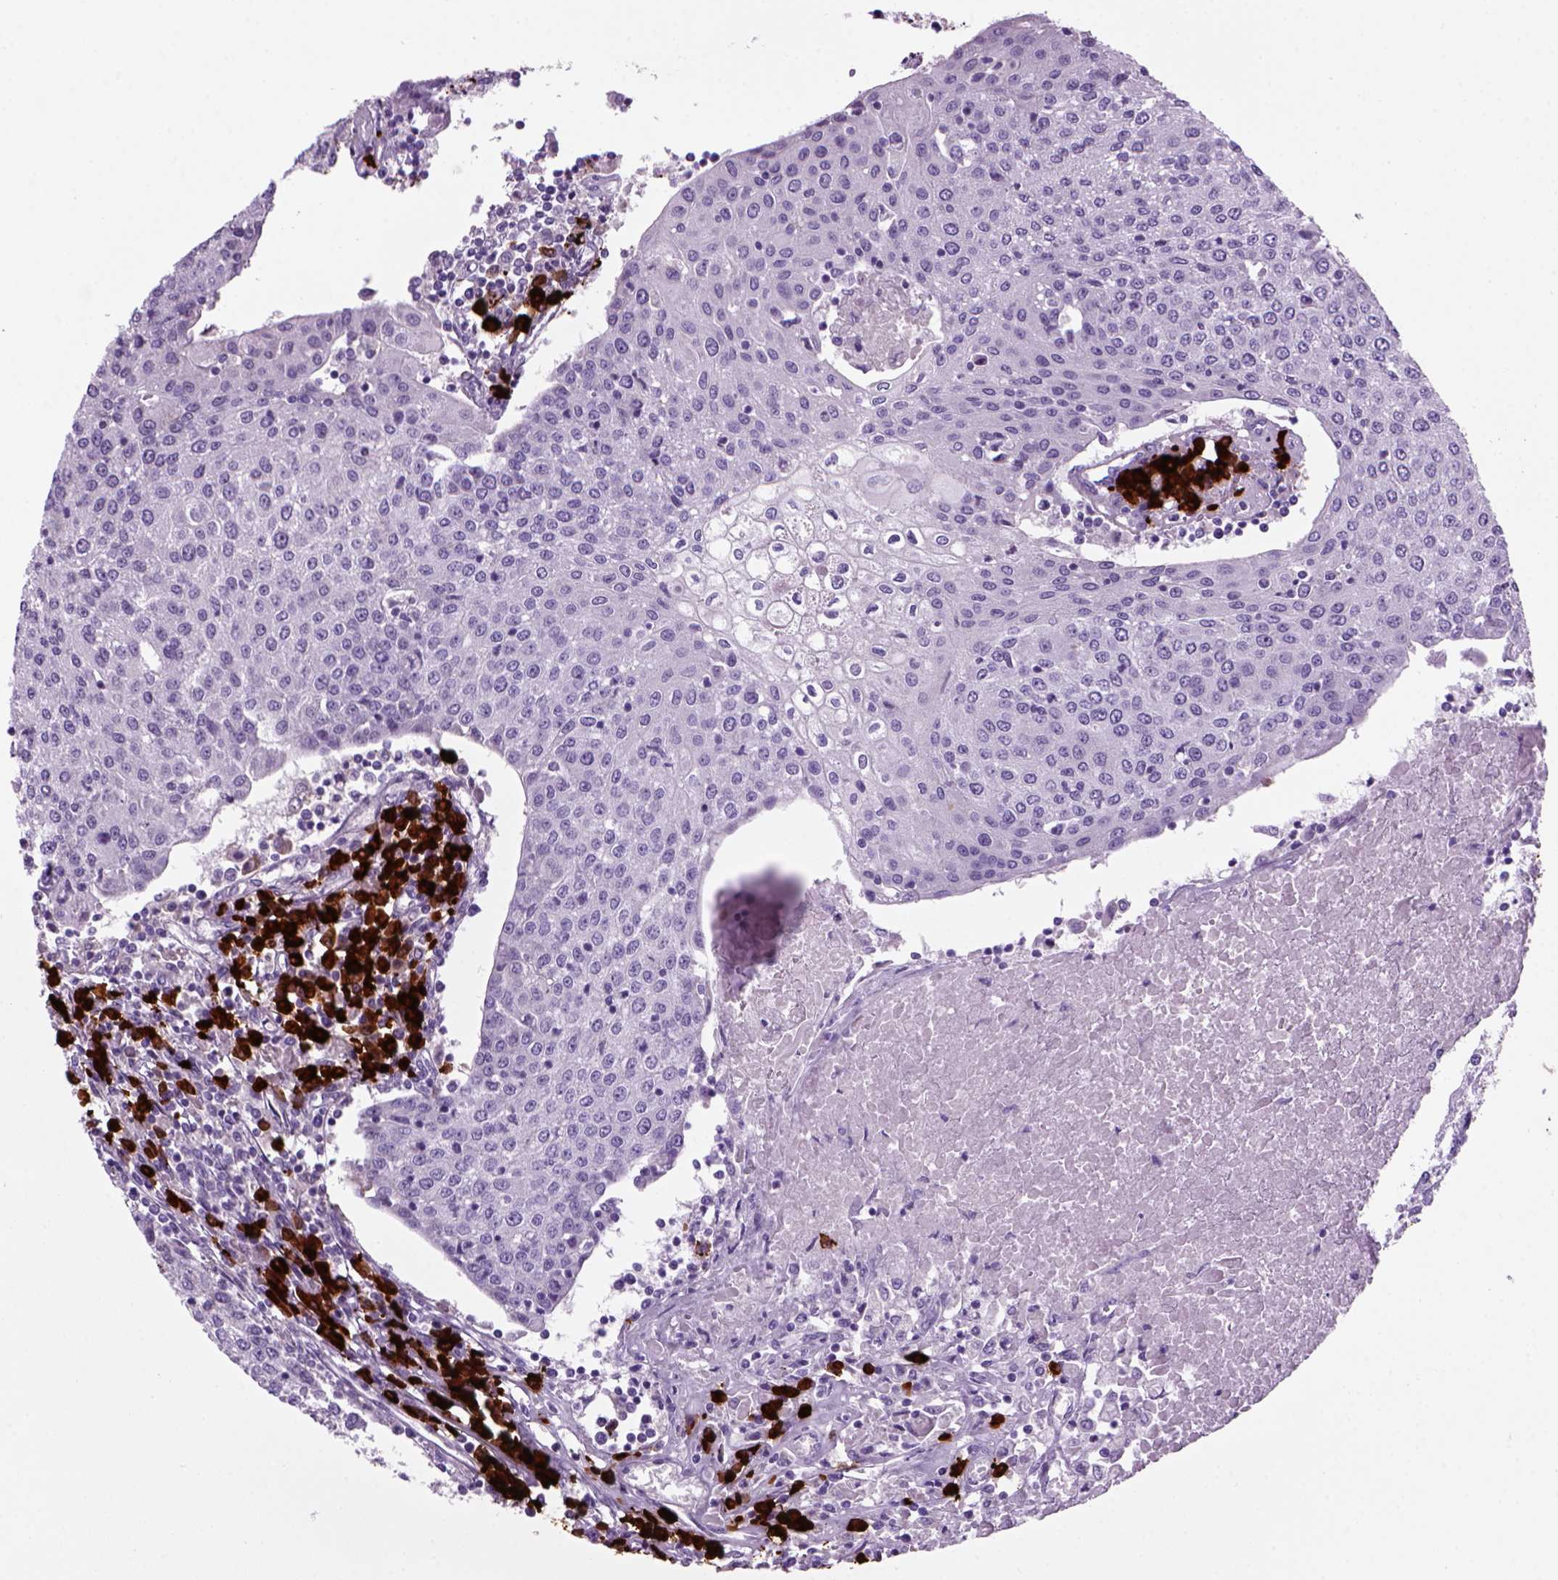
{"staining": {"intensity": "negative", "quantity": "none", "location": "none"}, "tissue": "urothelial cancer", "cell_type": "Tumor cells", "image_type": "cancer", "snomed": [{"axis": "morphology", "description": "Urothelial carcinoma, High grade"}, {"axis": "topography", "description": "Urinary bladder"}], "caption": "This is an immunohistochemistry image of human urothelial cancer. There is no expression in tumor cells.", "gene": "MZB1", "patient": {"sex": "female", "age": 85}}